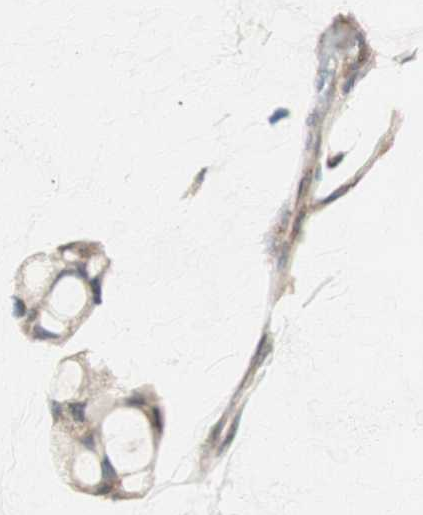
{"staining": {"intensity": "moderate", "quantity": ">75%", "location": "cytoplasmic/membranous"}, "tissue": "ovarian cancer", "cell_type": "Tumor cells", "image_type": "cancer", "snomed": [{"axis": "morphology", "description": "Cystadenocarcinoma, mucinous, NOS"}, {"axis": "topography", "description": "Ovary"}], "caption": "Immunohistochemical staining of human ovarian cancer (mucinous cystadenocarcinoma) shows moderate cytoplasmic/membranous protein positivity in about >75% of tumor cells.", "gene": "RARRES1", "patient": {"sex": "female", "age": 39}}